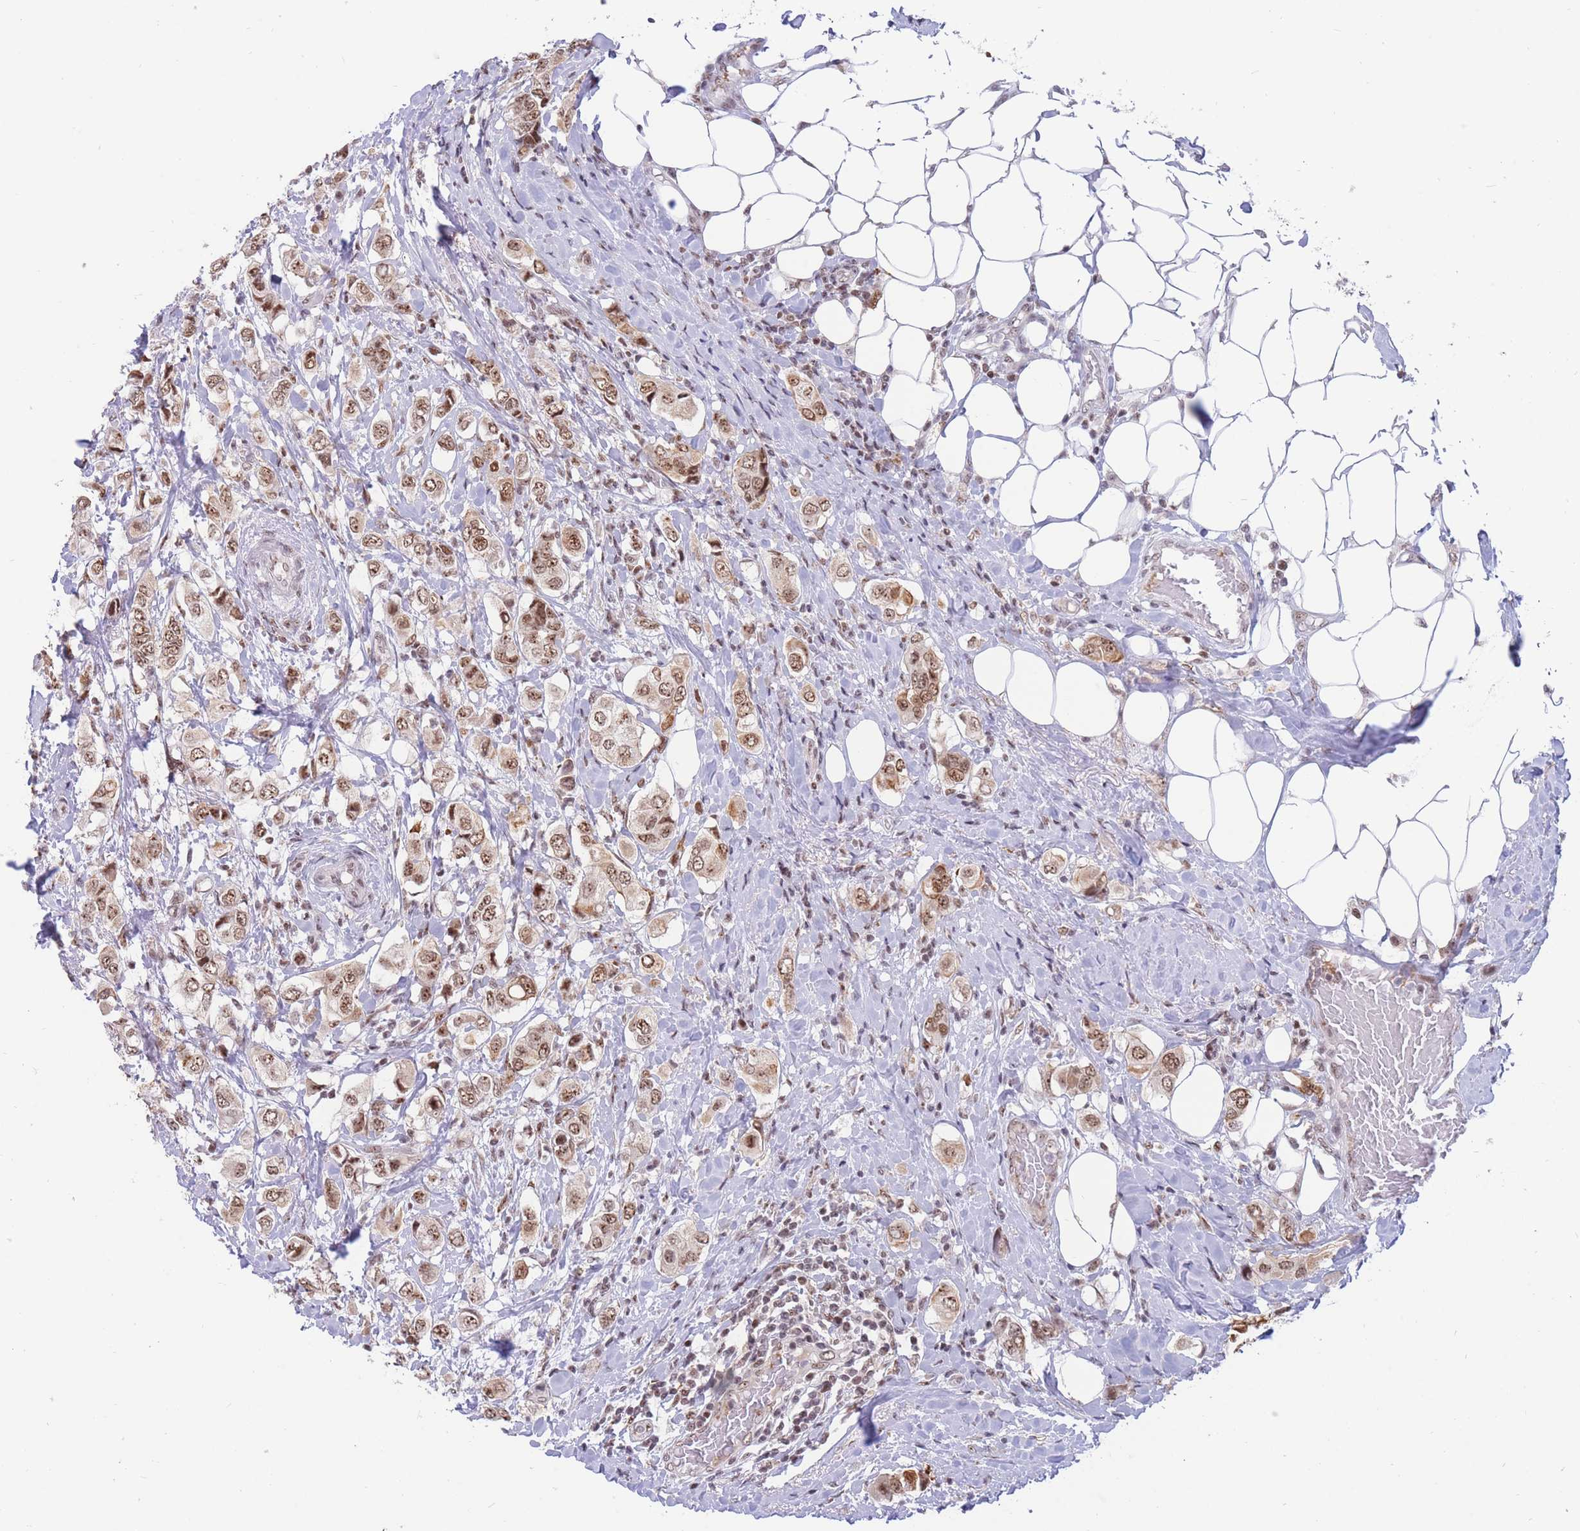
{"staining": {"intensity": "moderate", "quantity": ">75%", "location": "nuclear"}, "tissue": "breast cancer", "cell_type": "Tumor cells", "image_type": "cancer", "snomed": [{"axis": "morphology", "description": "Lobular carcinoma"}, {"axis": "topography", "description": "Breast"}], "caption": "A medium amount of moderate nuclear staining is appreciated in about >75% of tumor cells in breast cancer (lobular carcinoma) tissue.", "gene": "TARBP2", "patient": {"sex": "female", "age": 51}}